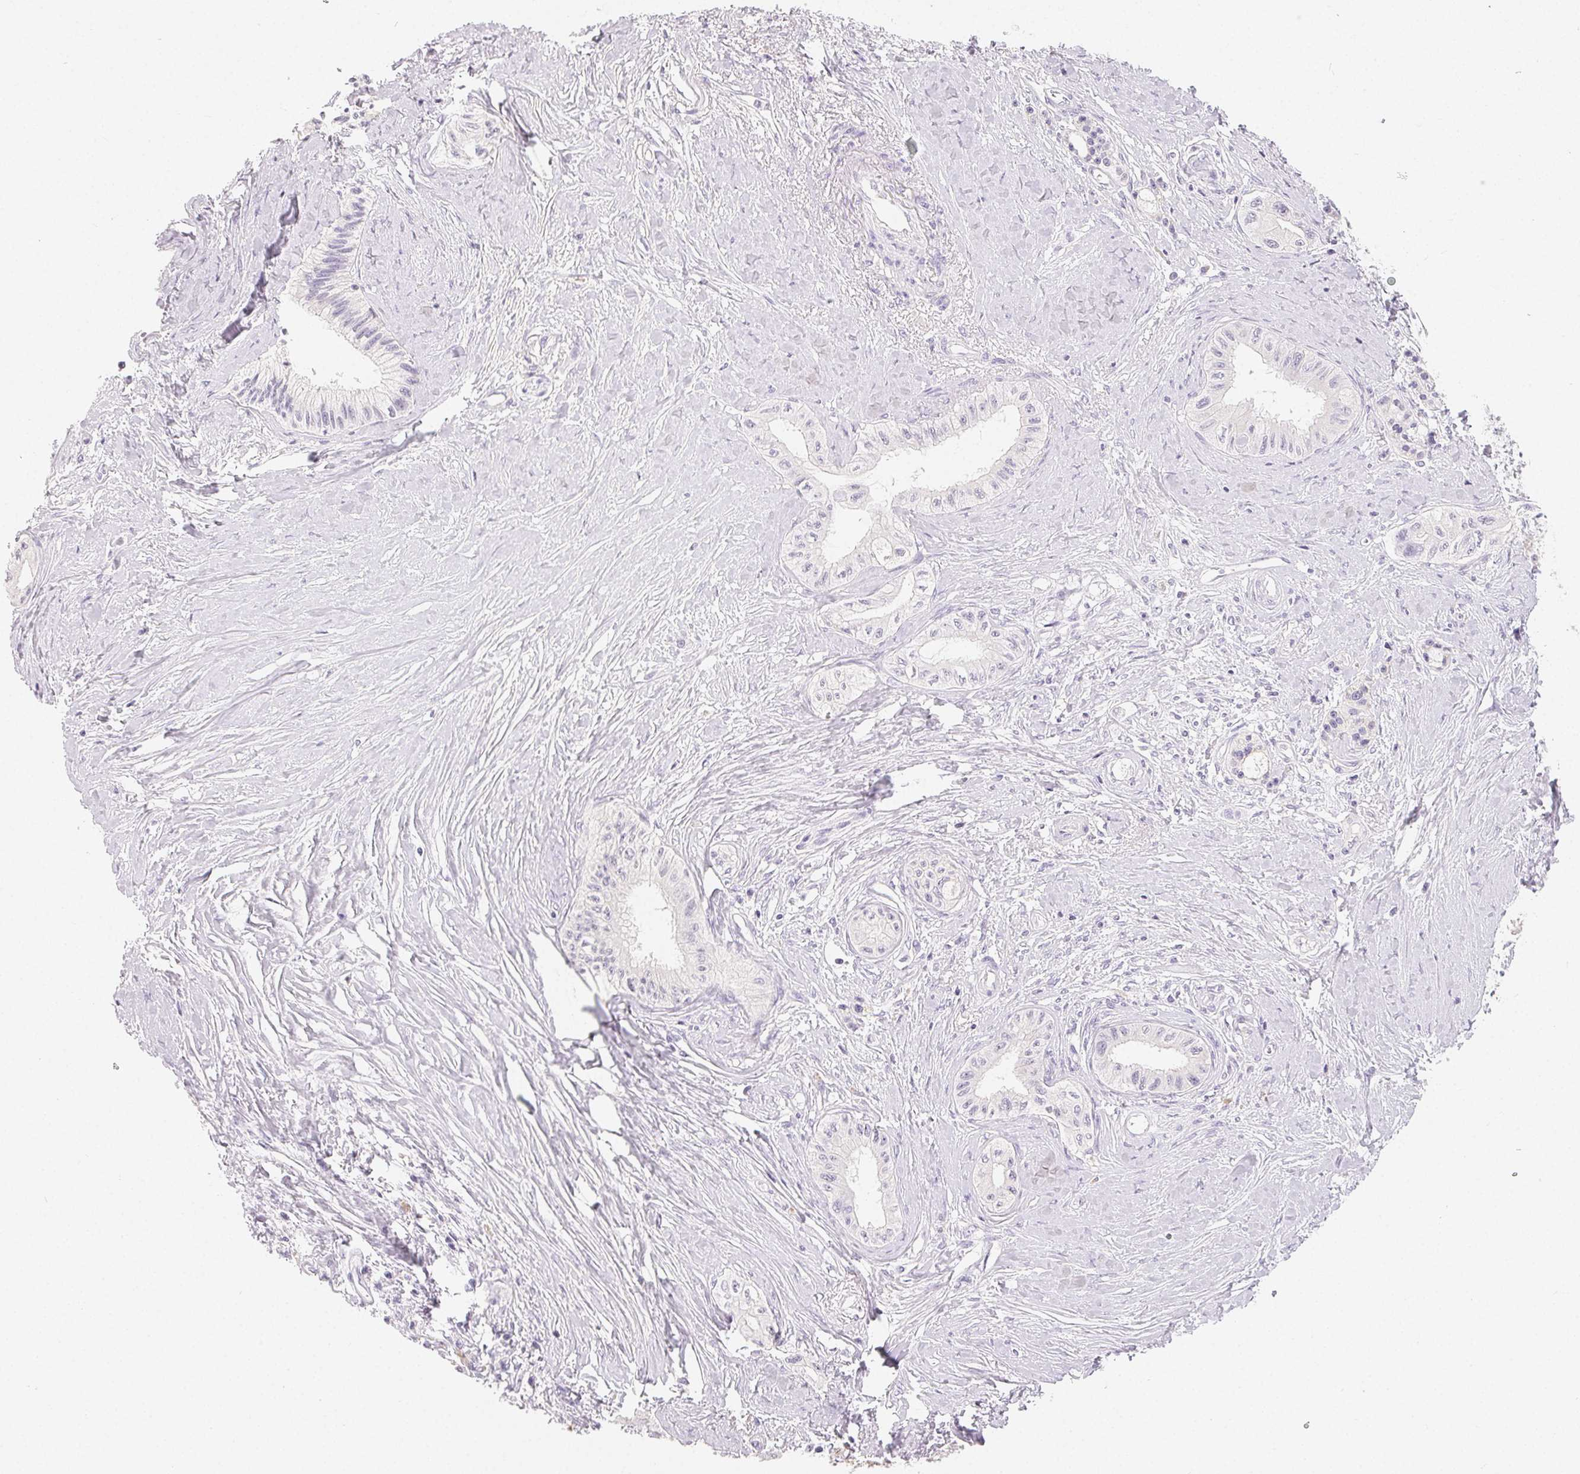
{"staining": {"intensity": "negative", "quantity": "none", "location": "none"}, "tissue": "pancreatic cancer", "cell_type": "Tumor cells", "image_type": "cancer", "snomed": [{"axis": "morphology", "description": "Adenocarcinoma, NOS"}, {"axis": "topography", "description": "Pancreas"}], "caption": "A micrograph of pancreatic cancer stained for a protein shows no brown staining in tumor cells. (Immunohistochemistry, brightfield microscopy, high magnification).", "gene": "MIOX", "patient": {"sex": "male", "age": 71}}